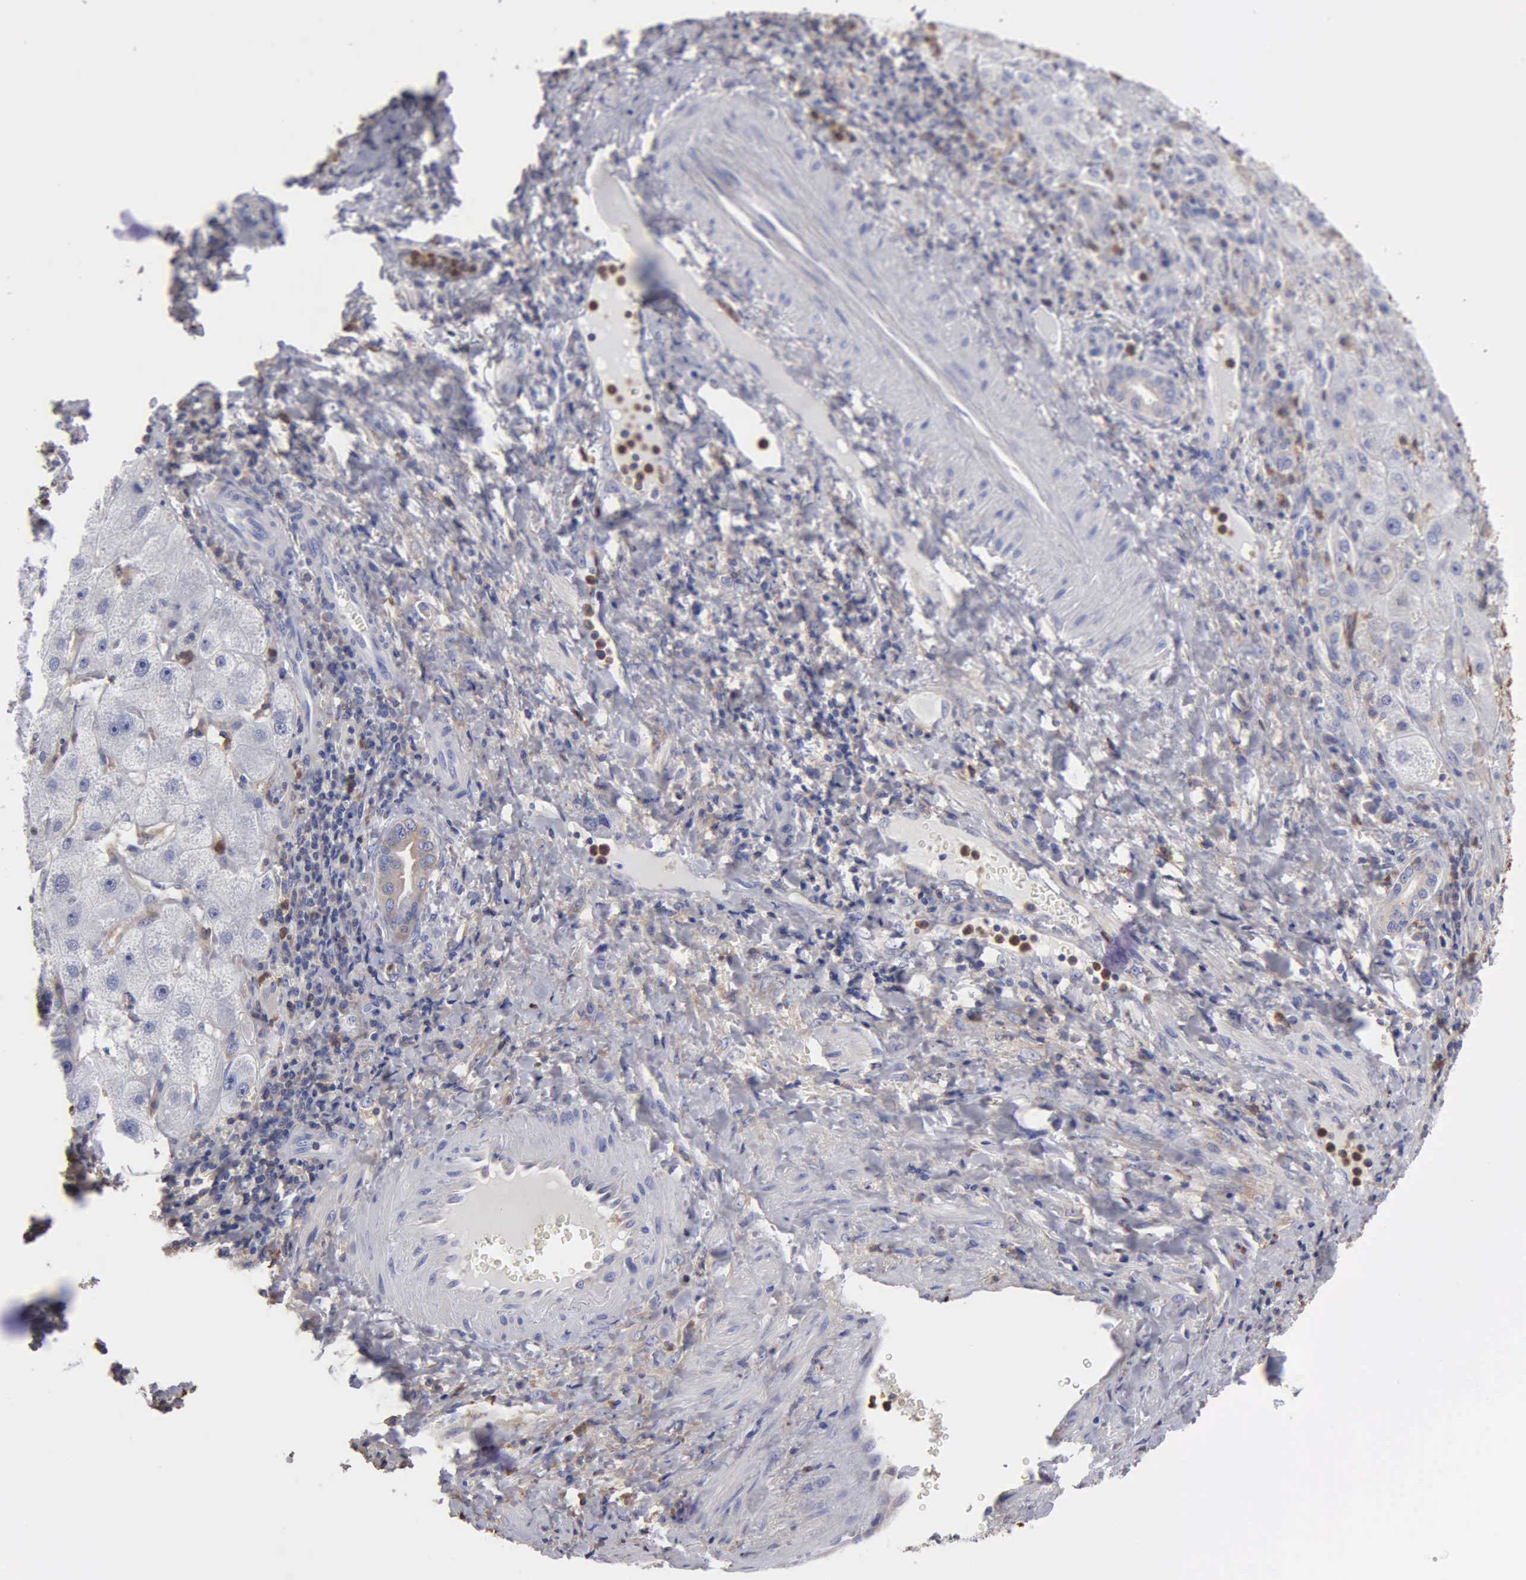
{"staining": {"intensity": "moderate", "quantity": ">75%", "location": "cytoplasmic/membranous"}, "tissue": "liver cancer", "cell_type": "Tumor cells", "image_type": "cancer", "snomed": [{"axis": "morphology", "description": "Cholangiocarcinoma"}, {"axis": "topography", "description": "Liver"}], "caption": "Liver cancer stained with DAB (3,3'-diaminobenzidine) IHC demonstrates medium levels of moderate cytoplasmic/membranous staining in about >75% of tumor cells.", "gene": "G6PD", "patient": {"sex": "female", "age": 79}}